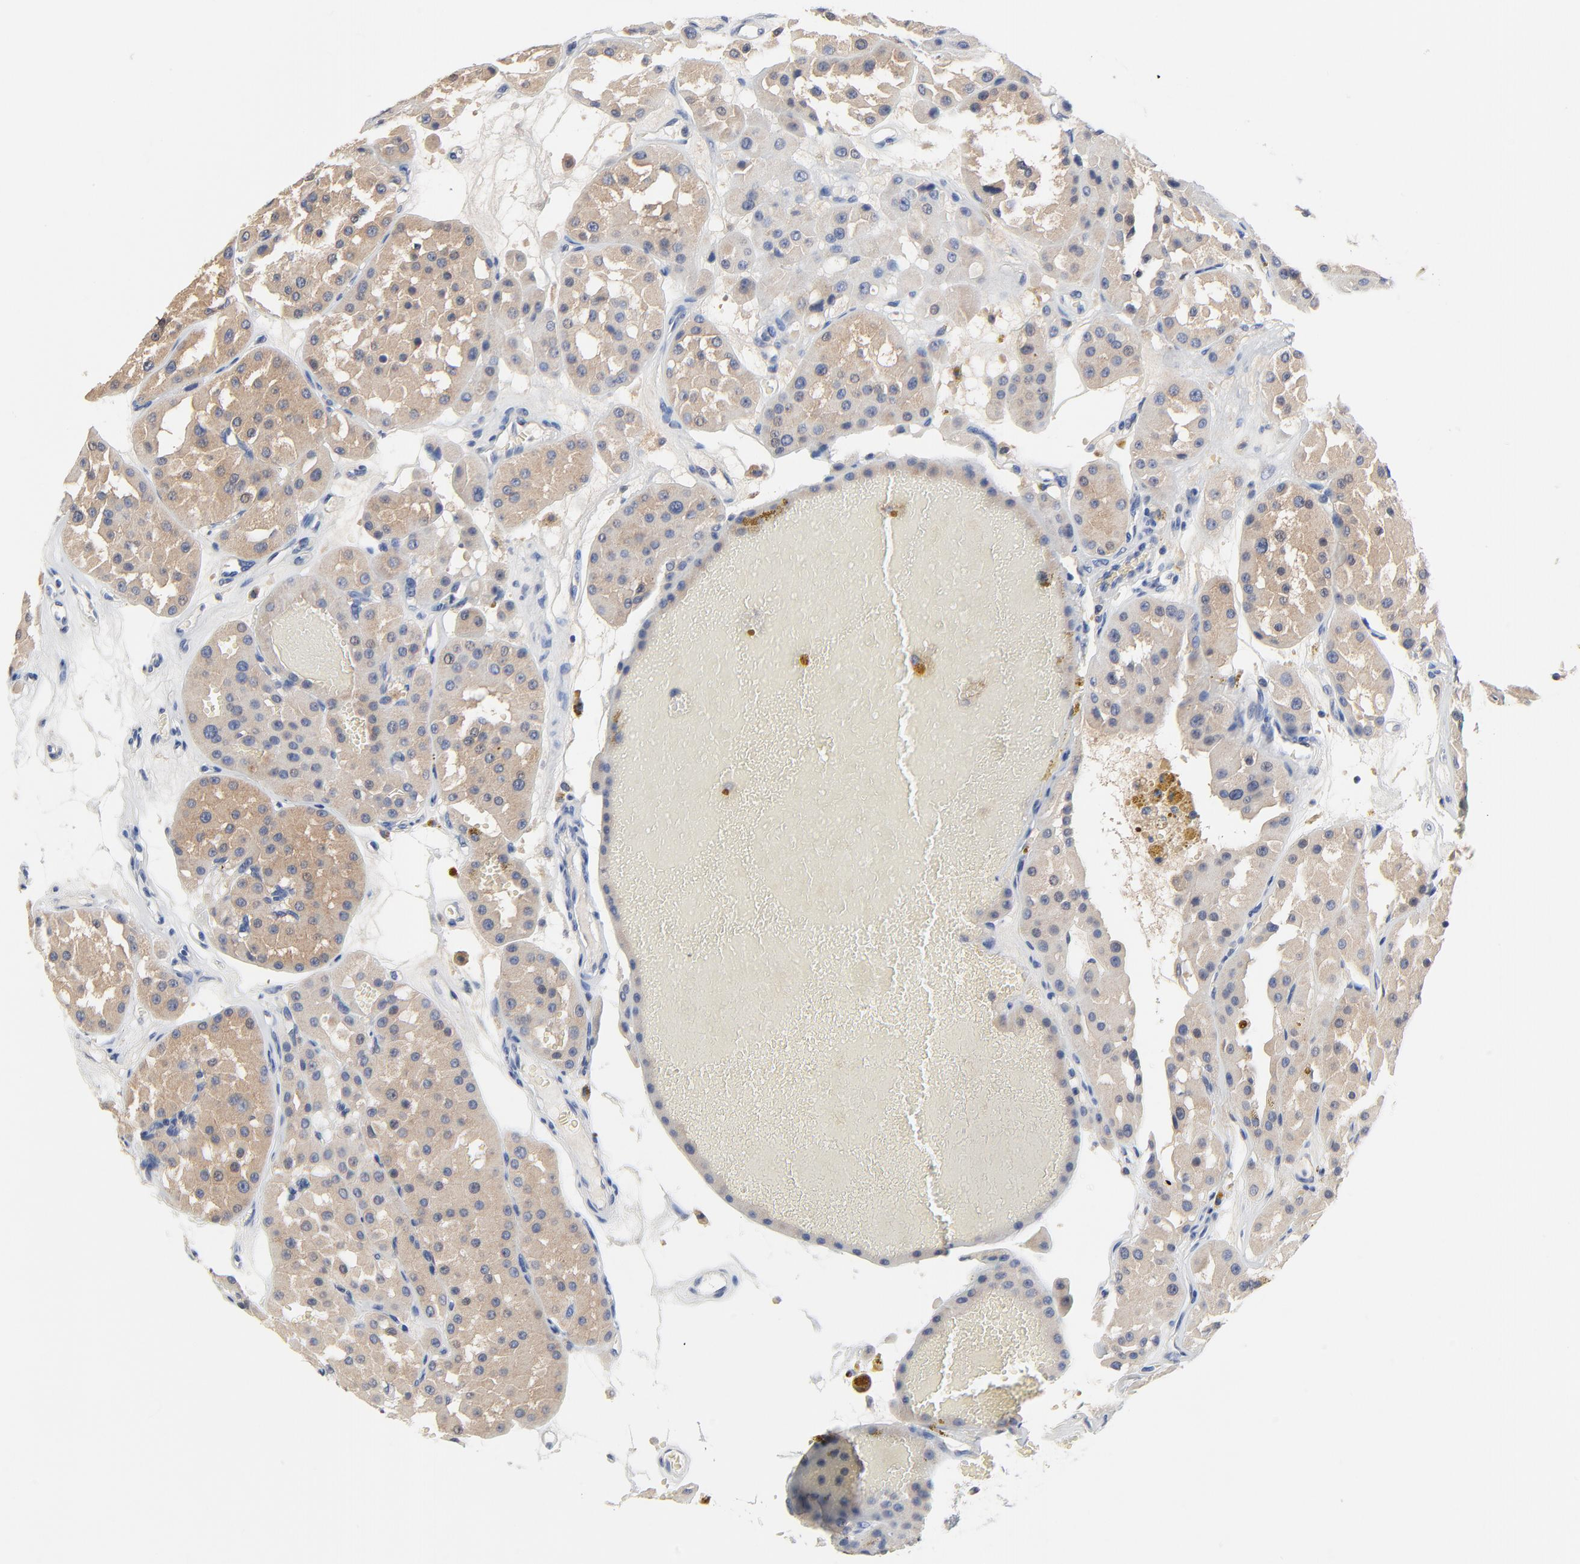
{"staining": {"intensity": "weak", "quantity": "25%-75%", "location": "cytoplasmic/membranous"}, "tissue": "renal cancer", "cell_type": "Tumor cells", "image_type": "cancer", "snomed": [{"axis": "morphology", "description": "Adenocarcinoma, uncertain malignant potential"}, {"axis": "topography", "description": "Kidney"}], "caption": "High-magnification brightfield microscopy of renal cancer (adenocarcinoma,  uncertain malignant potential) stained with DAB (3,3'-diaminobenzidine) (brown) and counterstained with hematoxylin (blue). tumor cells exhibit weak cytoplasmic/membranous staining is appreciated in about25%-75% of cells. Nuclei are stained in blue.", "gene": "FBXL5", "patient": {"sex": "male", "age": 63}}